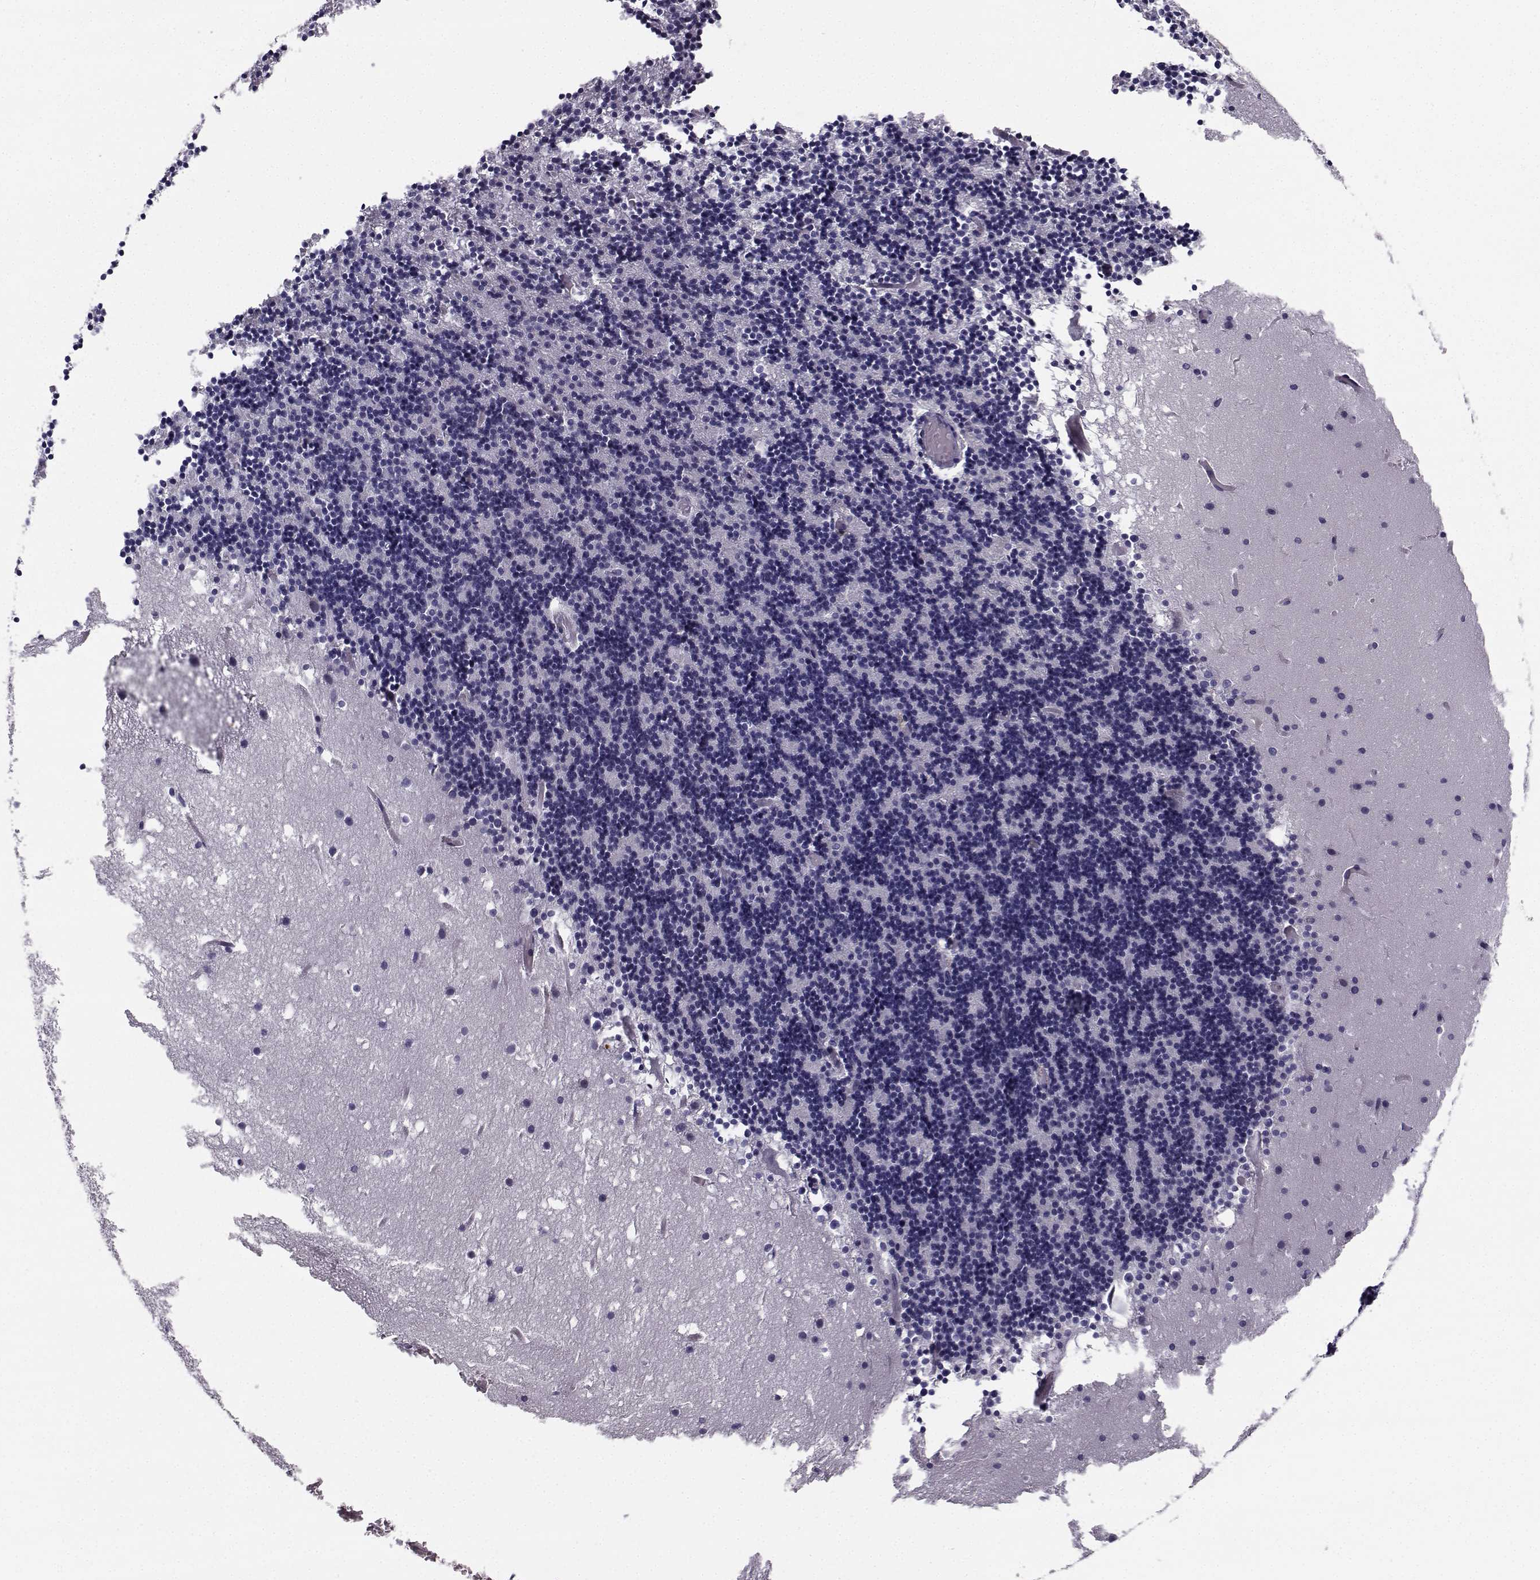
{"staining": {"intensity": "negative", "quantity": "none", "location": "none"}, "tissue": "cerebellum", "cell_type": "Cells in granular layer", "image_type": "normal", "snomed": [{"axis": "morphology", "description": "Normal tissue, NOS"}, {"axis": "topography", "description": "Cerebellum"}], "caption": "Immunohistochemical staining of unremarkable human cerebellum demonstrates no significant staining in cells in granular layer.", "gene": "LRP8", "patient": {"sex": "male", "age": 37}}